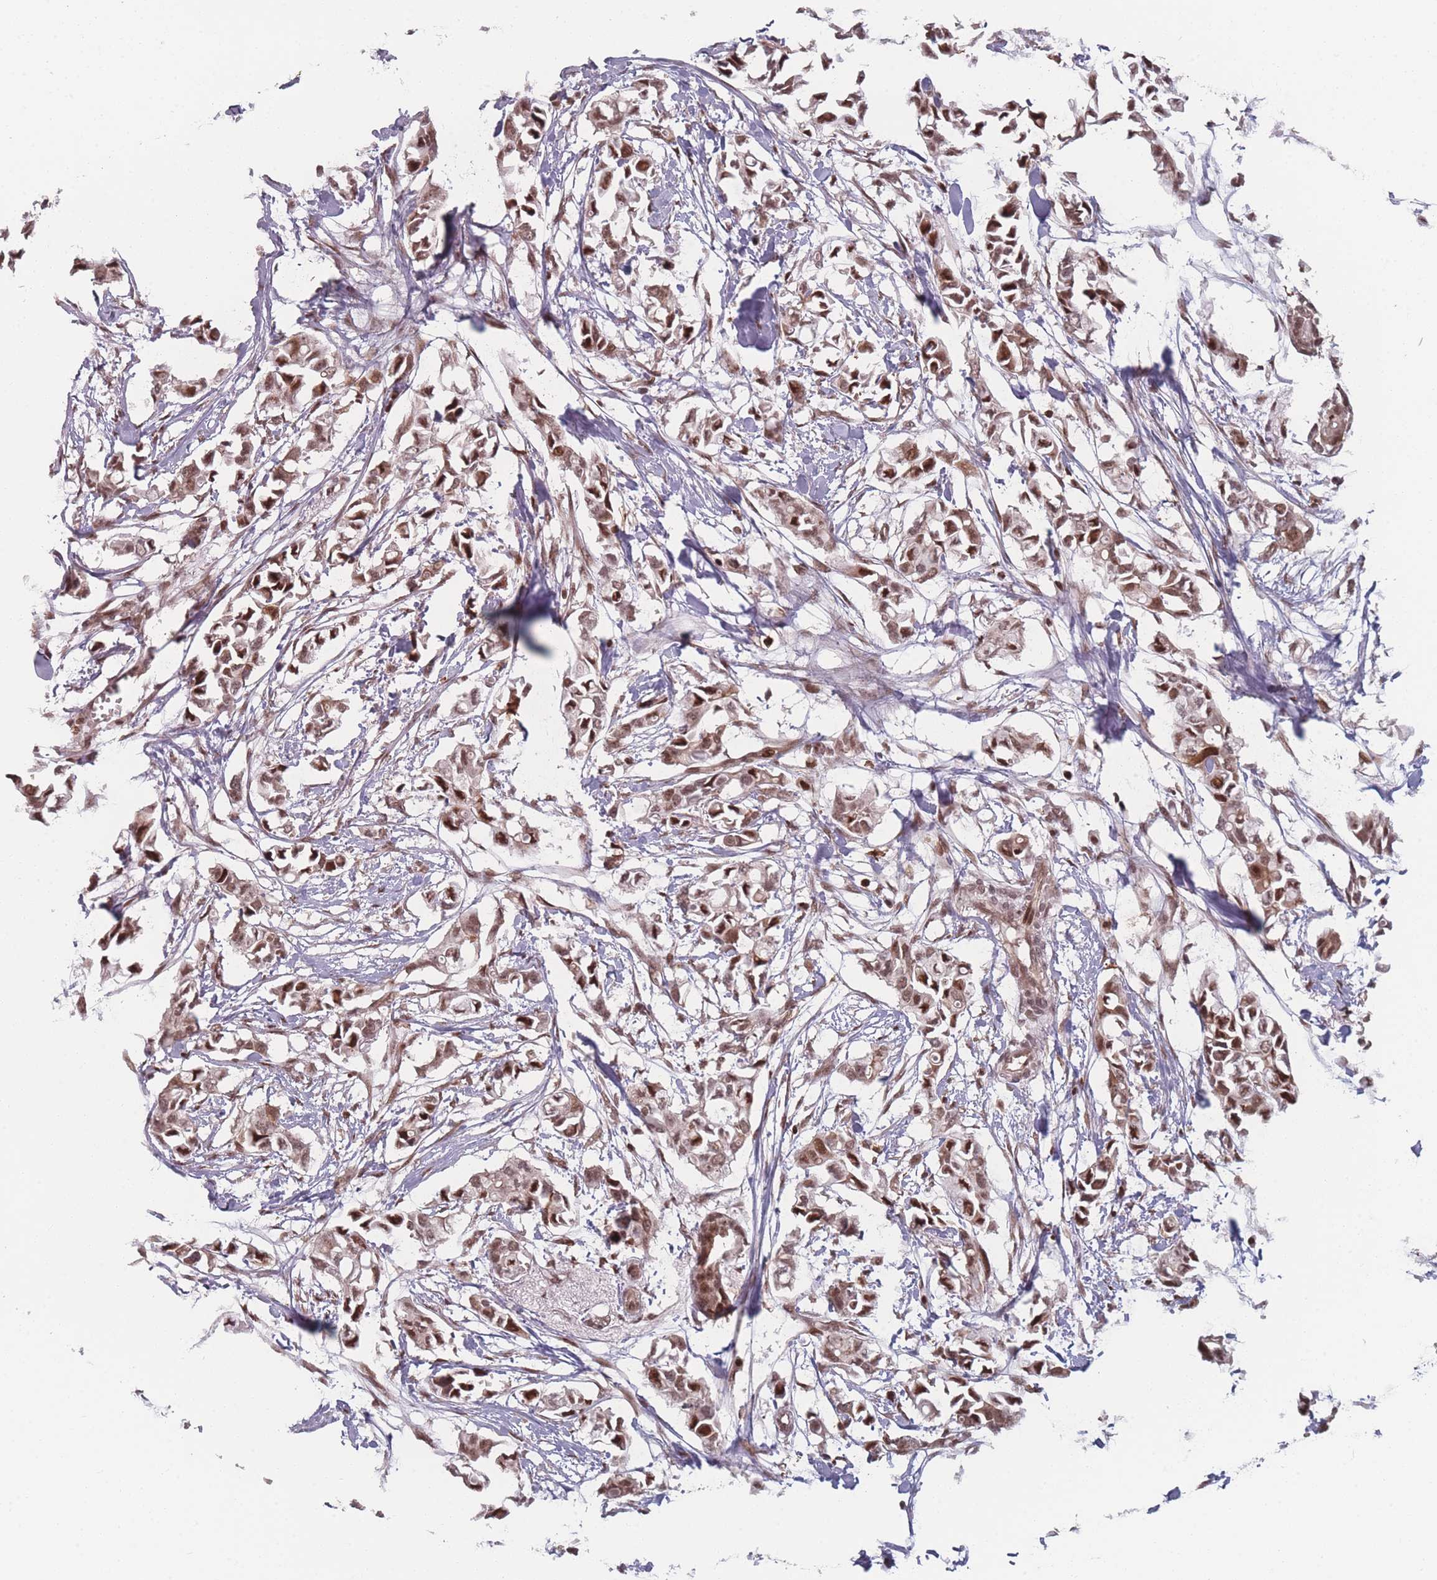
{"staining": {"intensity": "moderate", "quantity": ">75%", "location": "nuclear"}, "tissue": "breast cancer", "cell_type": "Tumor cells", "image_type": "cancer", "snomed": [{"axis": "morphology", "description": "Duct carcinoma"}, {"axis": "topography", "description": "Breast"}], "caption": "IHC of breast cancer (invasive ductal carcinoma) displays medium levels of moderate nuclear staining in approximately >75% of tumor cells.", "gene": "WDR55", "patient": {"sex": "female", "age": 41}}